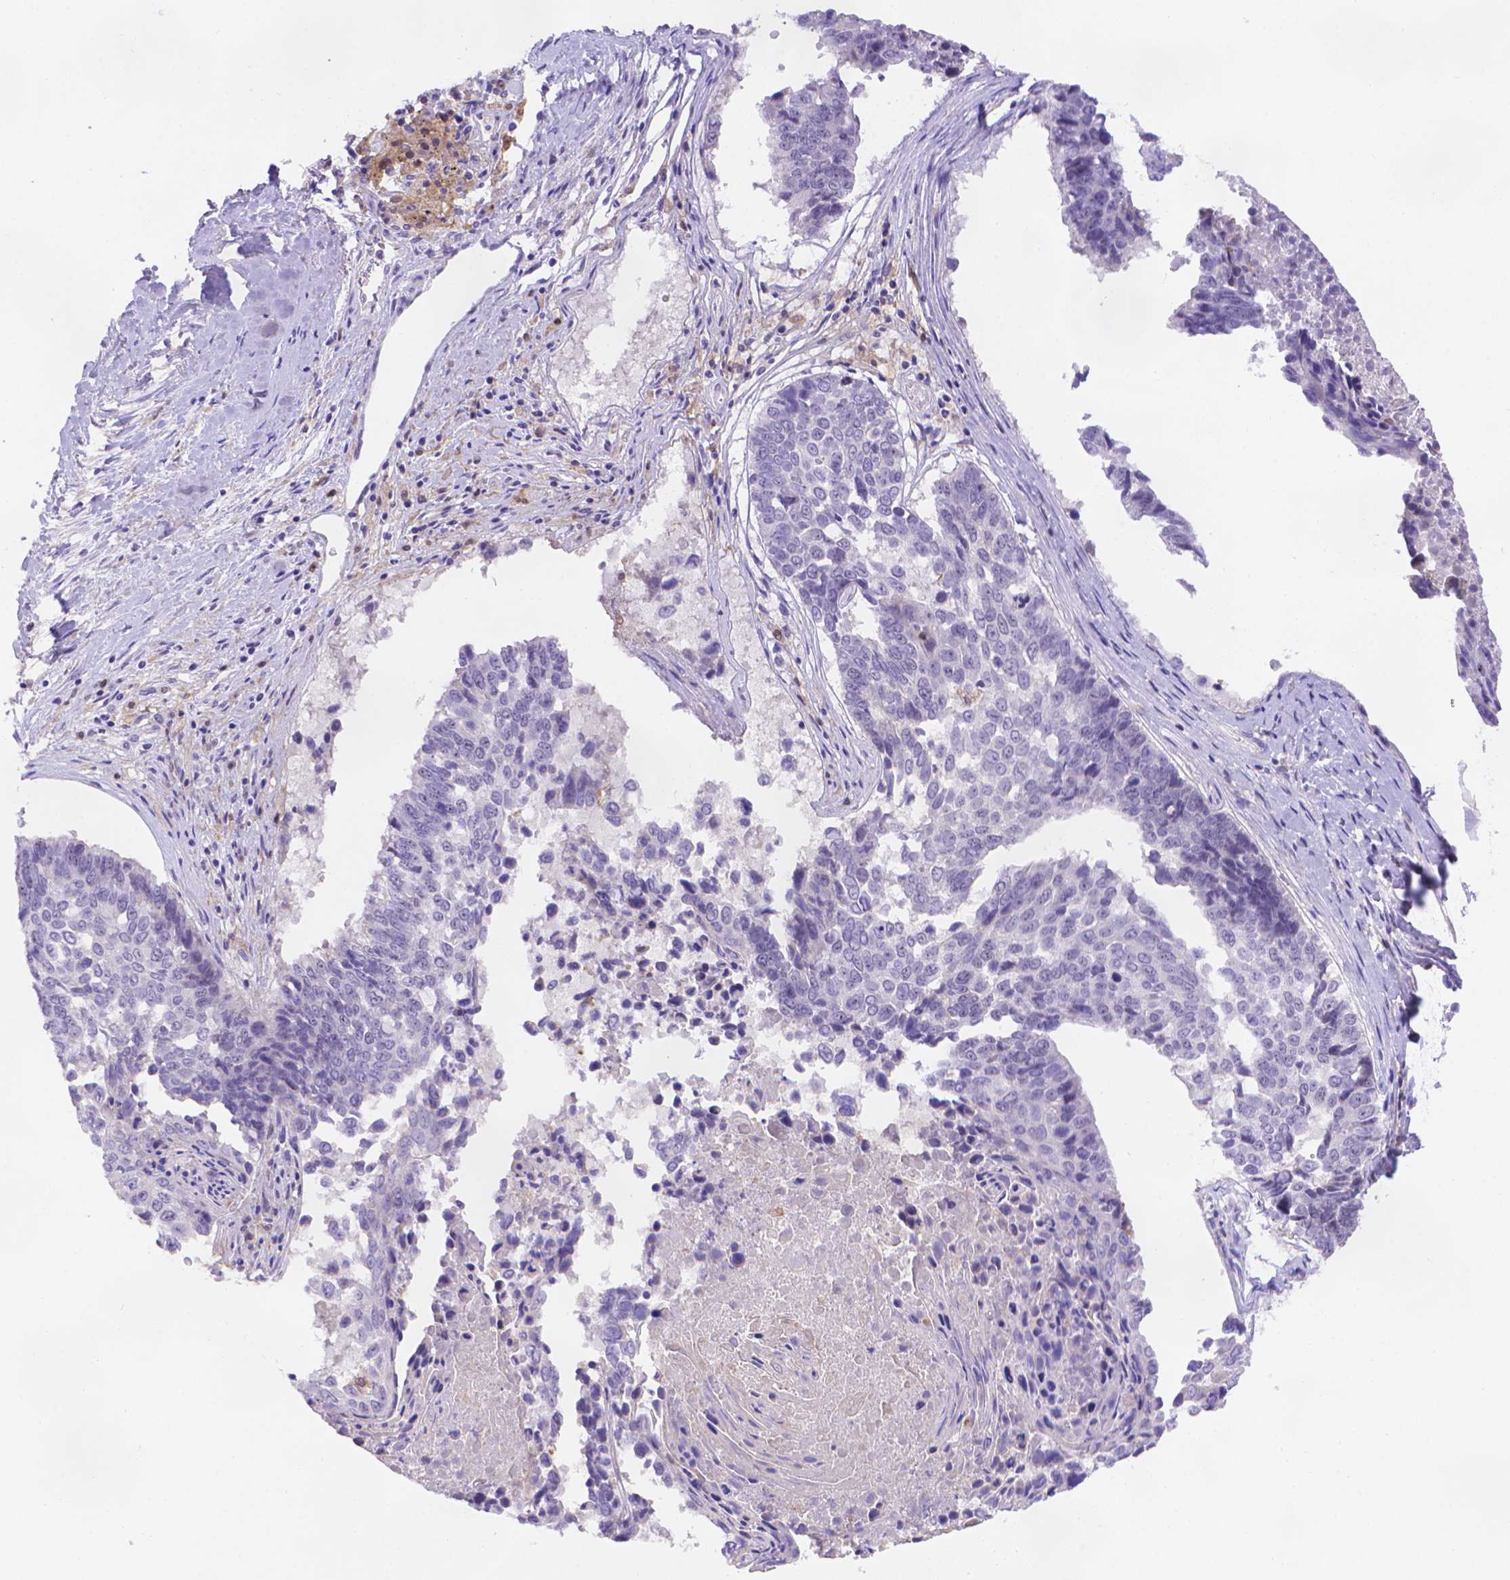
{"staining": {"intensity": "negative", "quantity": "none", "location": "none"}, "tissue": "lung cancer", "cell_type": "Tumor cells", "image_type": "cancer", "snomed": [{"axis": "morphology", "description": "Squamous cell carcinoma, NOS"}, {"axis": "topography", "description": "Lung"}], "caption": "Lung squamous cell carcinoma was stained to show a protein in brown. There is no significant staining in tumor cells.", "gene": "FGD2", "patient": {"sex": "male", "age": 73}}